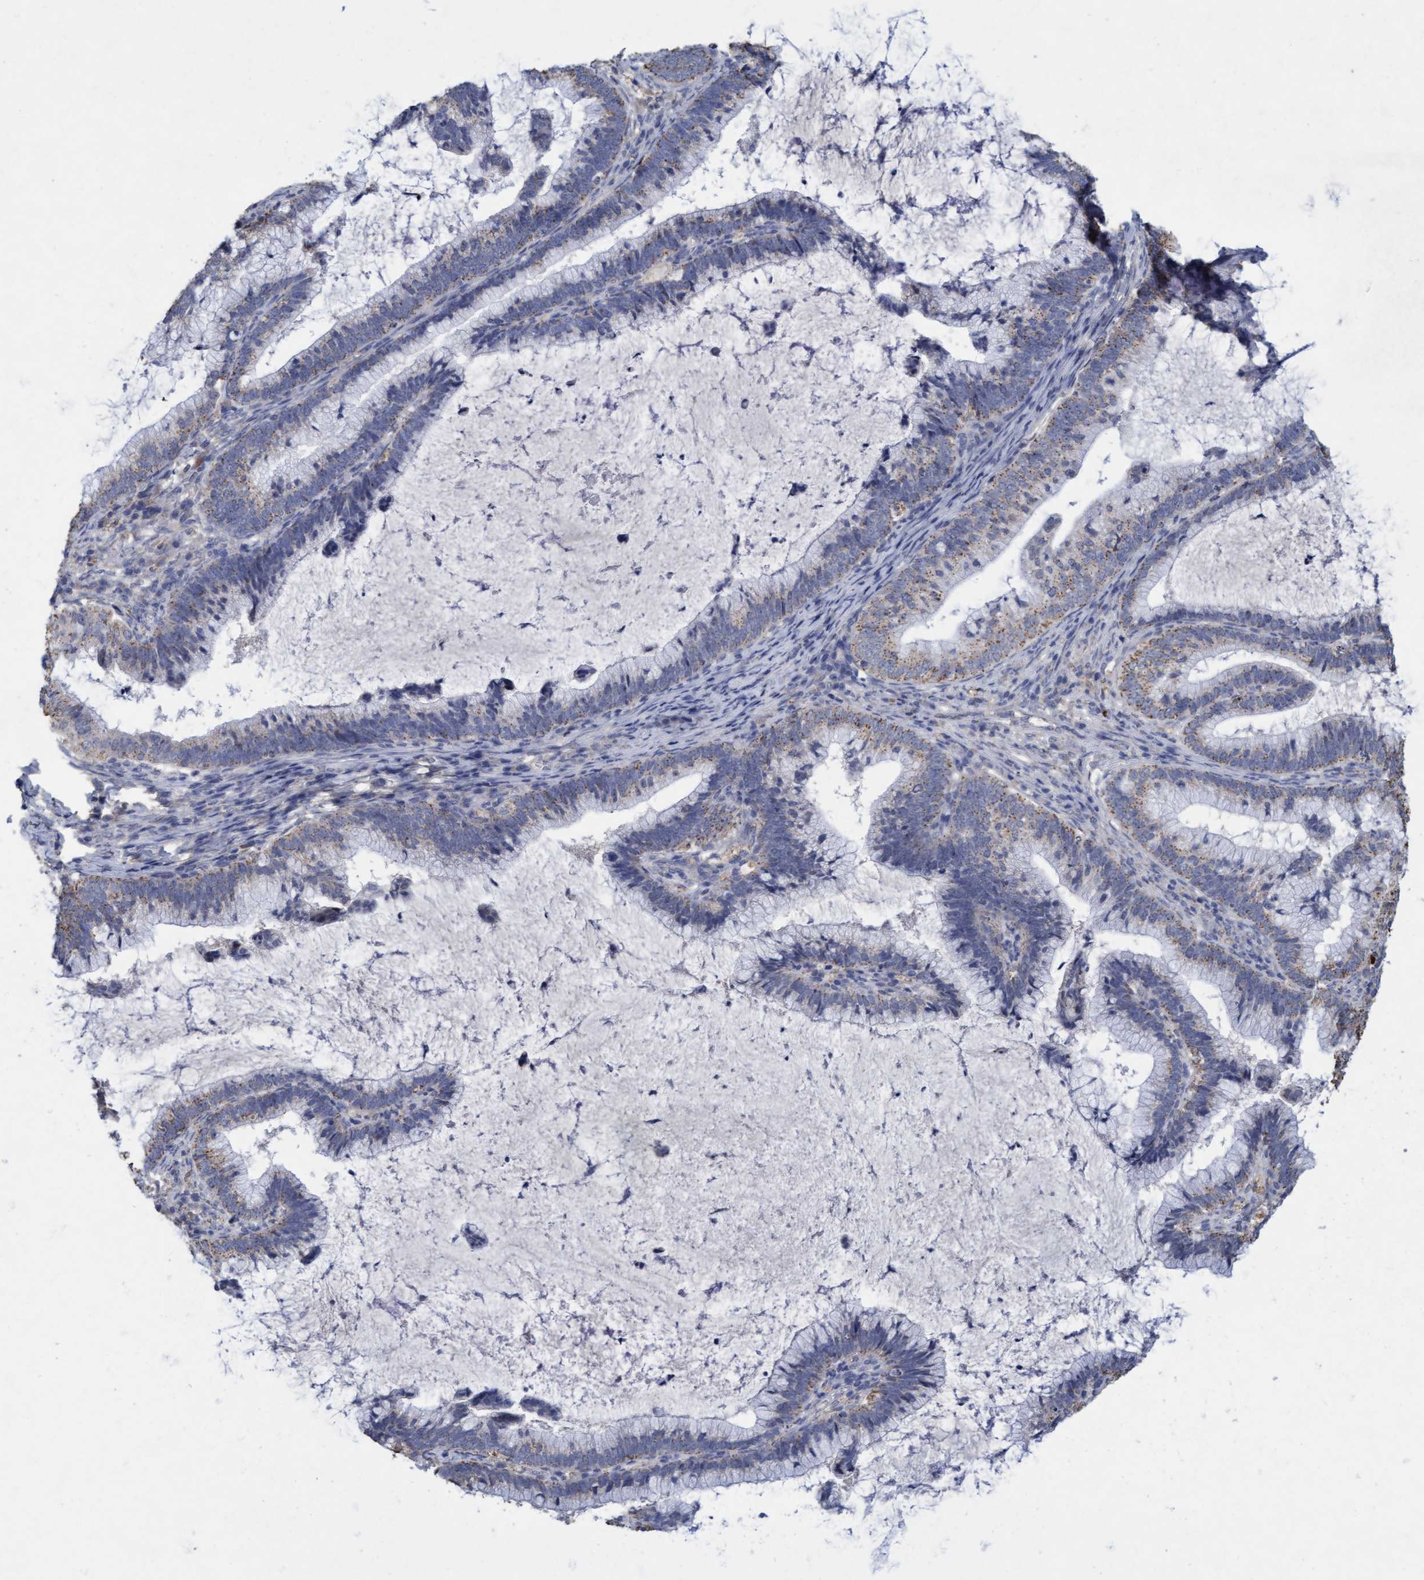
{"staining": {"intensity": "weak", "quantity": ">75%", "location": "cytoplasmic/membranous"}, "tissue": "cervical cancer", "cell_type": "Tumor cells", "image_type": "cancer", "snomed": [{"axis": "morphology", "description": "Adenocarcinoma, NOS"}, {"axis": "topography", "description": "Cervix"}], "caption": "Immunohistochemical staining of human cervical cancer (adenocarcinoma) displays low levels of weak cytoplasmic/membranous protein staining in approximately >75% of tumor cells.", "gene": "VSIG8", "patient": {"sex": "female", "age": 36}}